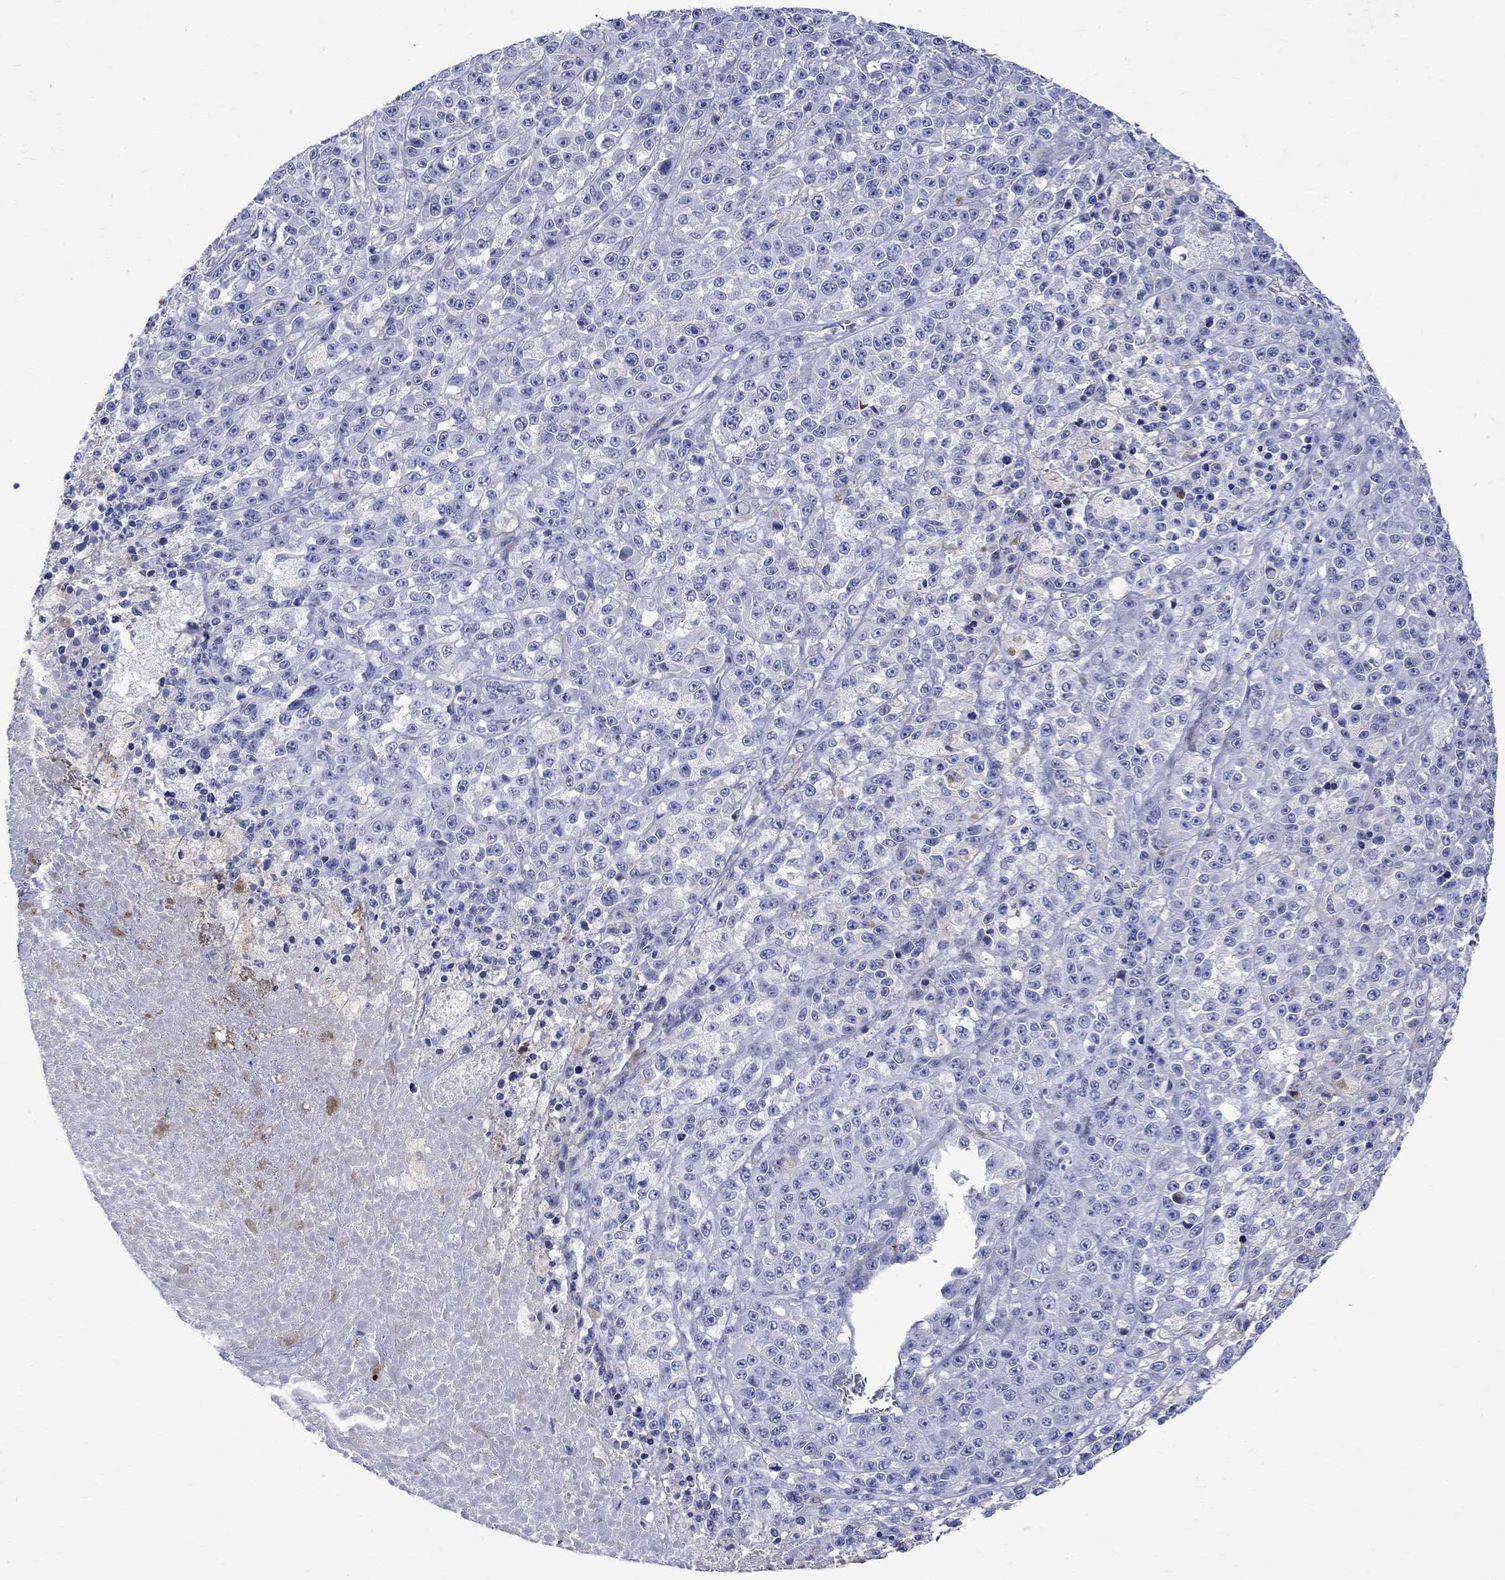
{"staining": {"intensity": "negative", "quantity": "none", "location": "none"}, "tissue": "melanoma", "cell_type": "Tumor cells", "image_type": "cancer", "snomed": [{"axis": "morphology", "description": "Malignant melanoma, NOS"}, {"axis": "topography", "description": "Skin"}], "caption": "Tumor cells are negative for protein expression in human melanoma.", "gene": "PARVB", "patient": {"sex": "female", "age": 58}}